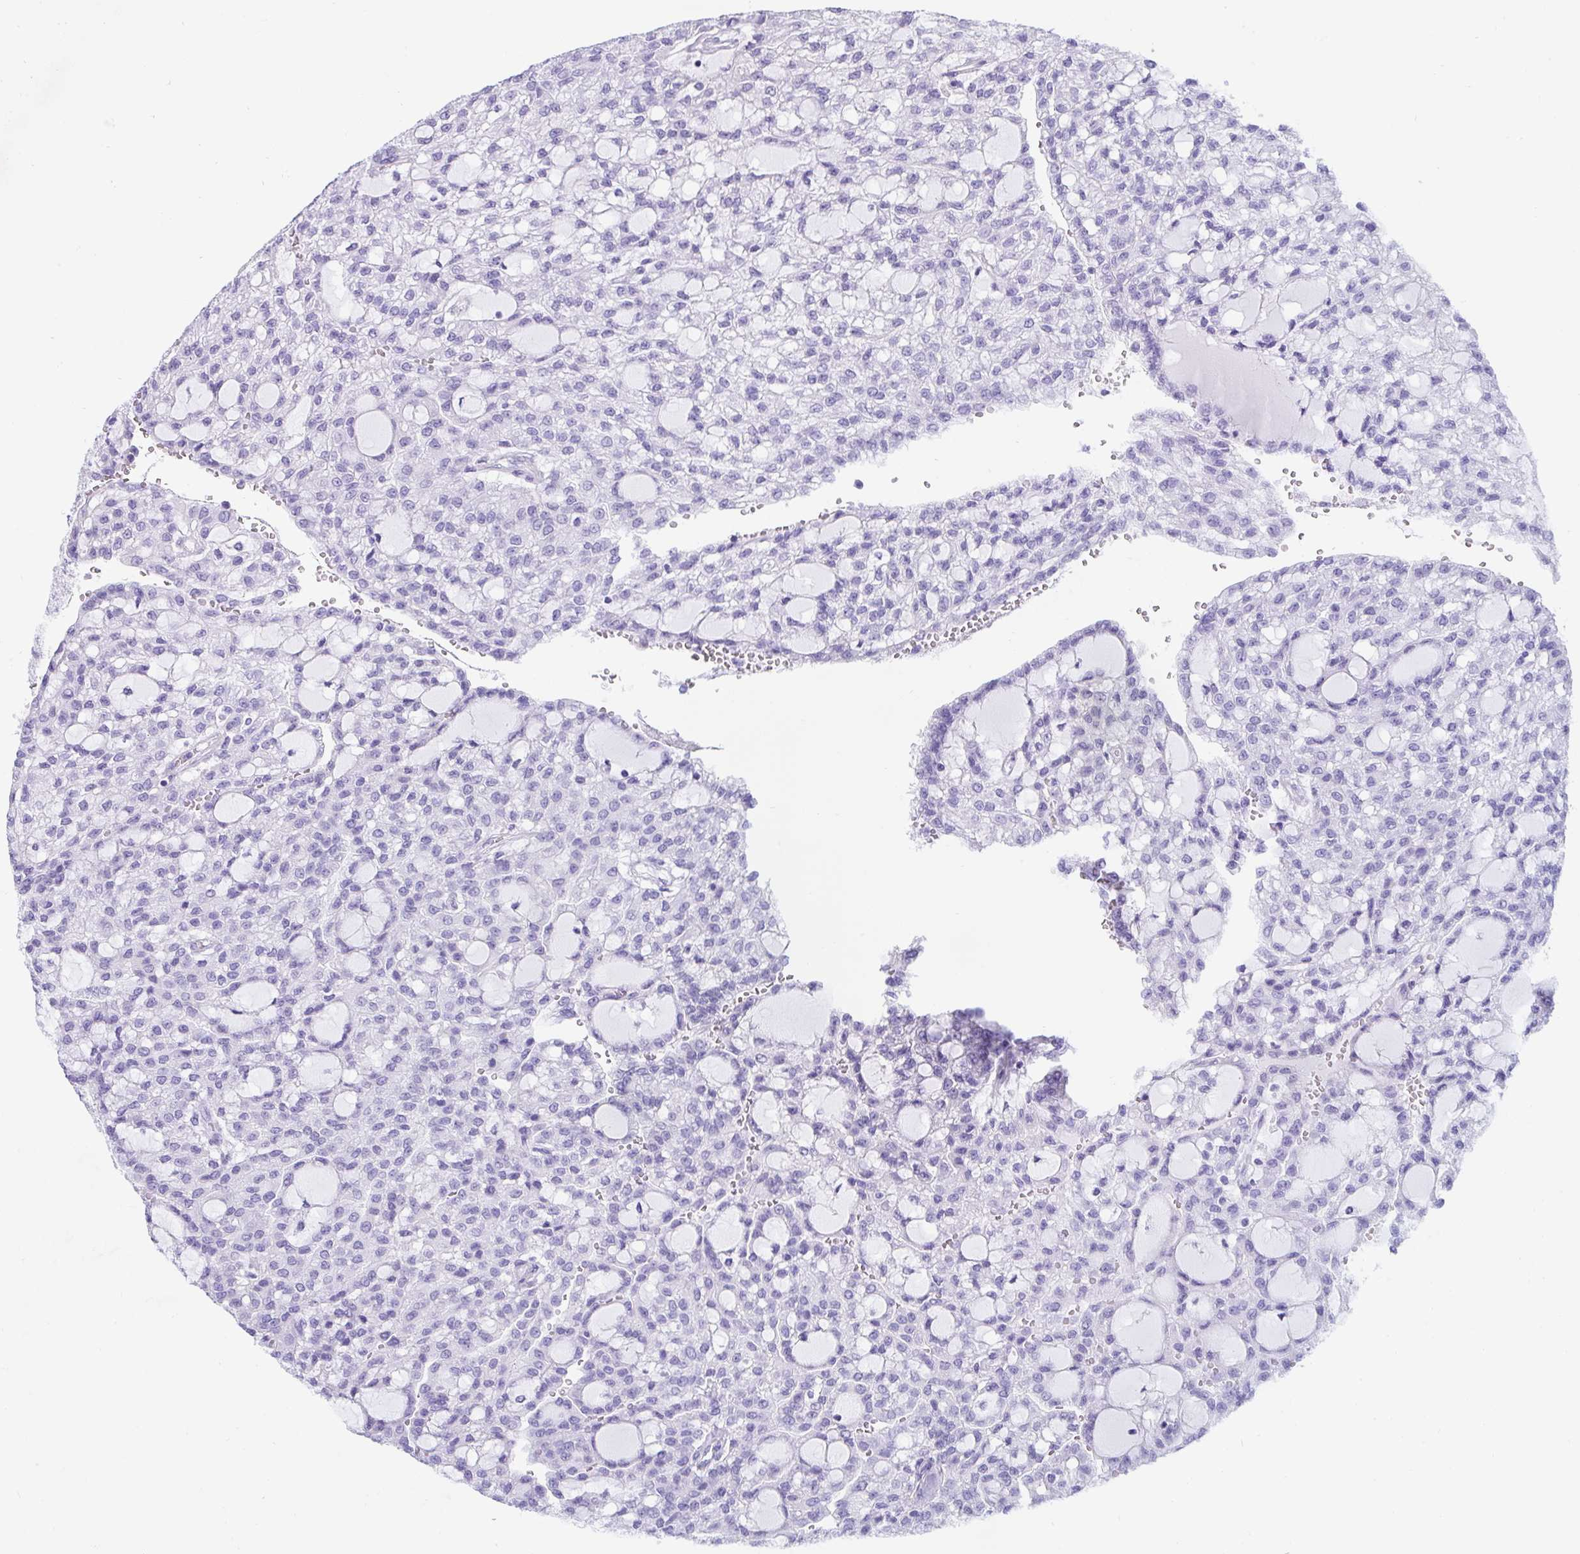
{"staining": {"intensity": "negative", "quantity": "none", "location": "none"}, "tissue": "renal cancer", "cell_type": "Tumor cells", "image_type": "cancer", "snomed": [{"axis": "morphology", "description": "Adenocarcinoma, NOS"}, {"axis": "topography", "description": "Kidney"}], "caption": "High power microscopy photomicrograph of an immunohistochemistry (IHC) image of adenocarcinoma (renal), revealing no significant staining in tumor cells. Nuclei are stained in blue.", "gene": "ST13", "patient": {"sex": "male", "age": 63}}